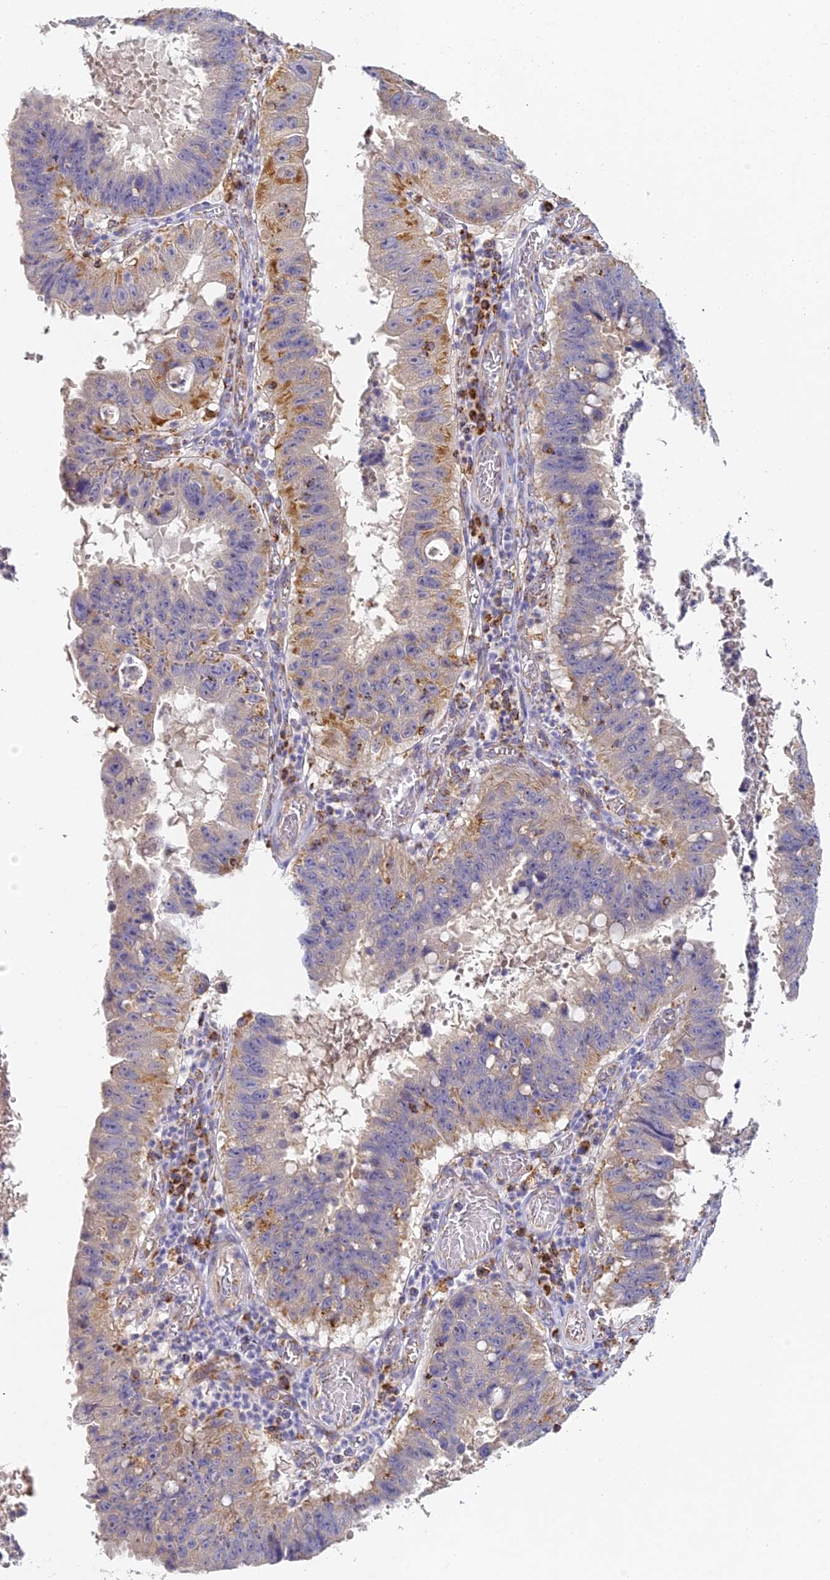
{"staining": {"intensity": "moderate", "quantity": "25%-75%", "location": "cytoplasmic/membranous"}, "tissue": "stomach cancer", "cell_type": "Tumor cells", "image_type": "cancer", "snomed": [{"axis": "morphology", "description": "Adenocarcinoma, NOS"}, {"axis": "topography", "description": "Stomach"}], "caption": "IHC image of neoplastic tissue: stomach cancer stained using immunohistochemistry (IHC) reveals medium levels of moderate protein expression localized specifically in the cytoplasmic/membranous of tumor cells, appearing as a cytoplasmic/membranous brown color.", "gene": "DONSON", "patient": {"sex": "male", "age": 59}}